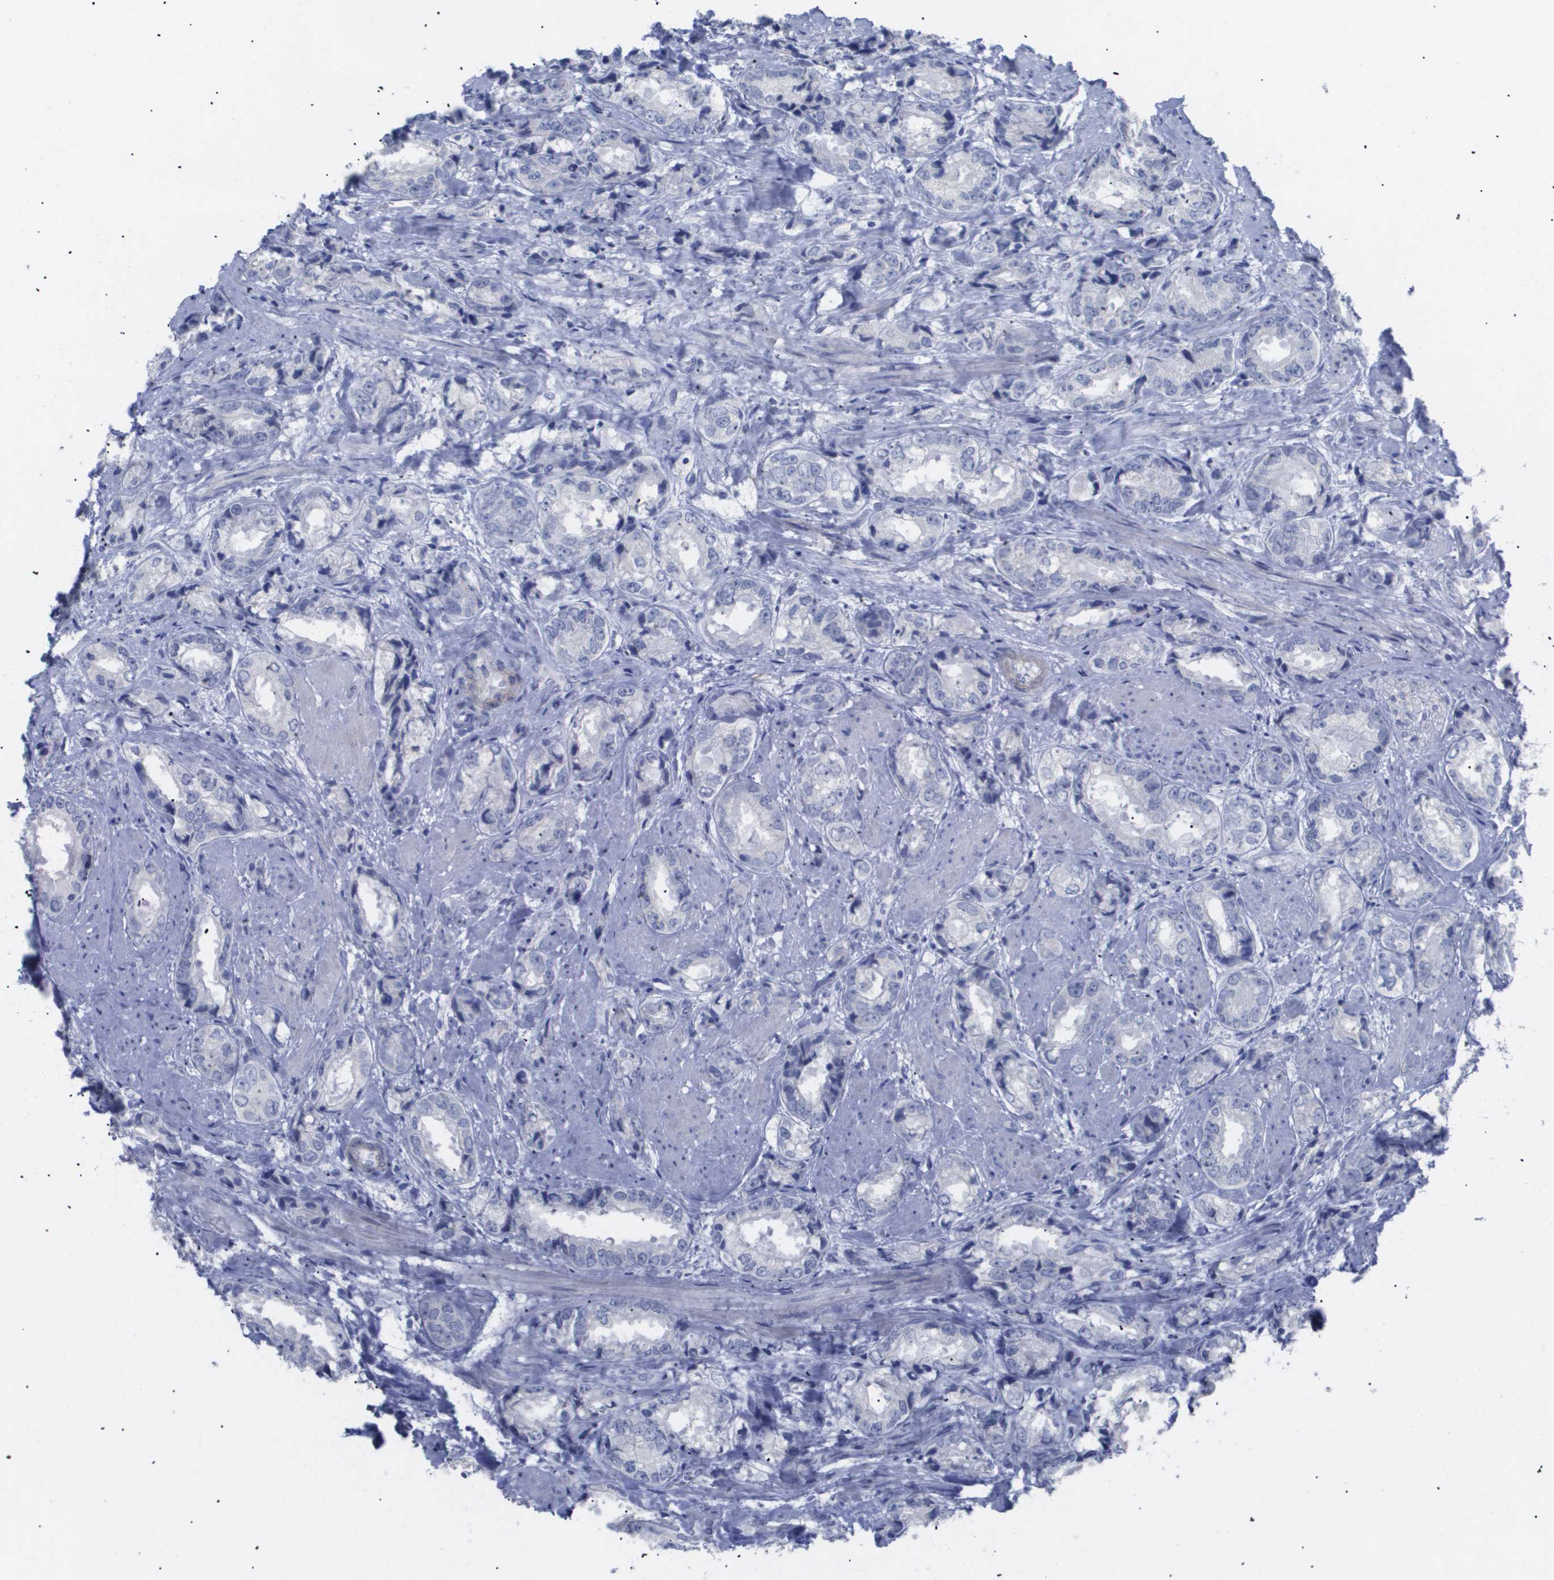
{"staining": {"intensity": "negative", "quantity": "none", "location": "none"}, "tissue": "prostate cancer", "cell_type": "Tumor cells", "image_type": "cancer", "snomed": [{"axis": "morphology", "description": "Adenocarcinoma, High grade"}, {"axis": "topography", "description": "Prostate"}], "caption": "This image is of prostate high-grade adenocarcinoma stained with immunohistochemistry to label a protein in brown with the nuclei are counter-stained blue. There is no expression in tumor cells. (DAB IHC visualized using brightfield microscopy, high magnification).", "gene": "CAV3", "patient": {"sex": "male", "age": 61}}